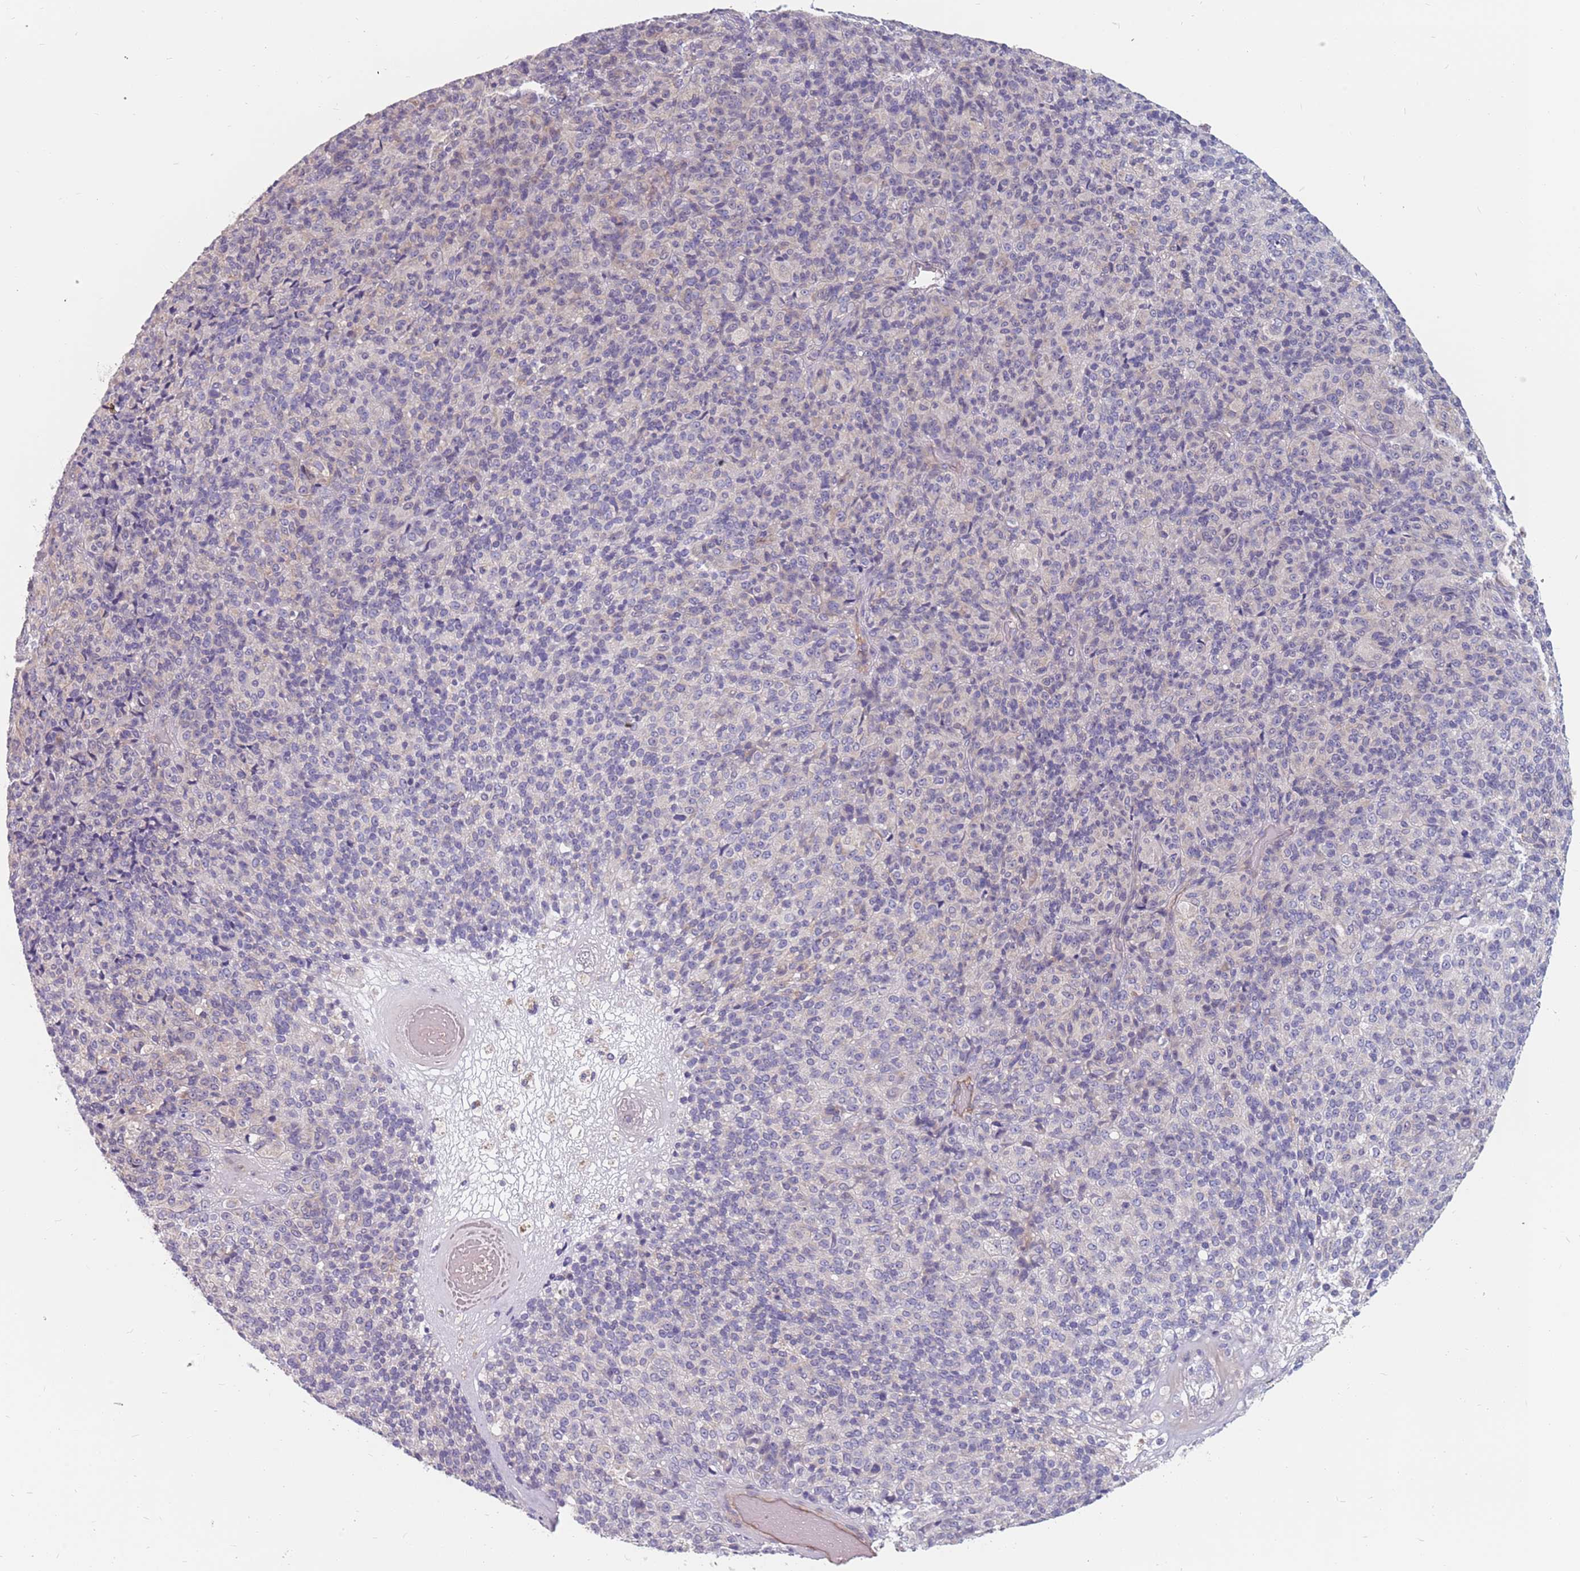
{"staining": {"intensity": "negative", "quantity": "none", "location": "none"}, "tissue": "melanoma", "cell_type": "Tumor cells", "image_type": "cancer", "snomed": [{"axis": "morphology", "description": "Malignant melanoma, Metastatic site"}, {"axis": "topography", "description": "Brain"}], "caption": "High power microscopy photomicrograph of an IHC image of malignant melanoma (metastatic site), revealing no significant positivity in tumor cells.", "gene": "CMTR2", "patient": {"sex": "female", "age": 56}}